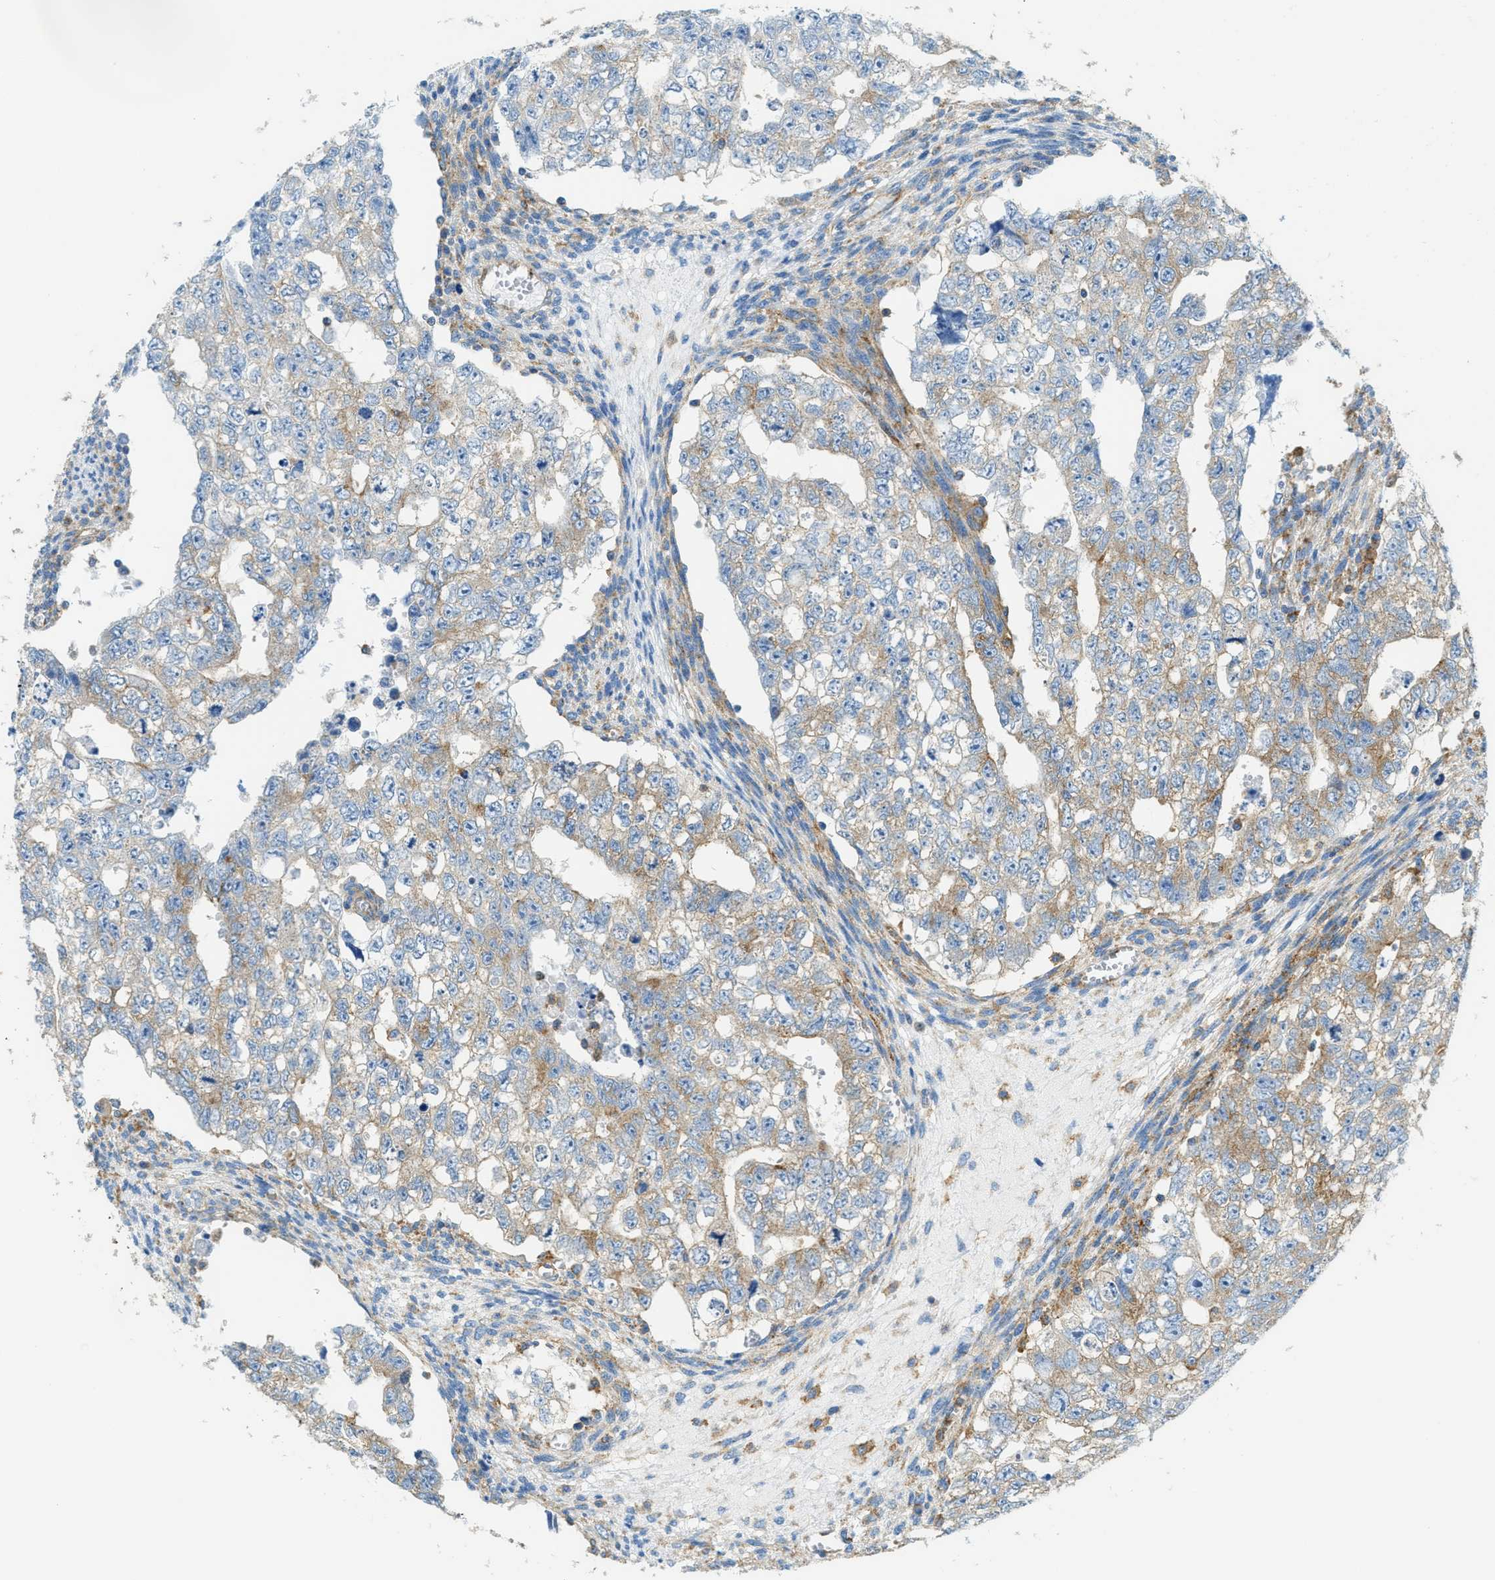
{"staining": {"intensity": "moderate", "quantity": ">75%", "location": "cytoplasmic/membranous"}, "tissue": "testis cancer", "cell_type": "Tumor cells", "image_type": "cancer", "snomed": [{"axis": "morphology", "description": "Seminoma, NOS"}, {"axis": "morphology", "description": "Carcinoma, Embryonal, NOS"}, {"axis": "topography", "description": "Testis"}], "caption": "DAB immunohistochemical staining of human embryonal carcinoma (testis) demonstrates moderate cytoplasmic/membranous protein staining in approximately >75% of tumor cells.", "gene": "AP2B1", "patient": {"sex": "male", "age": 38}}